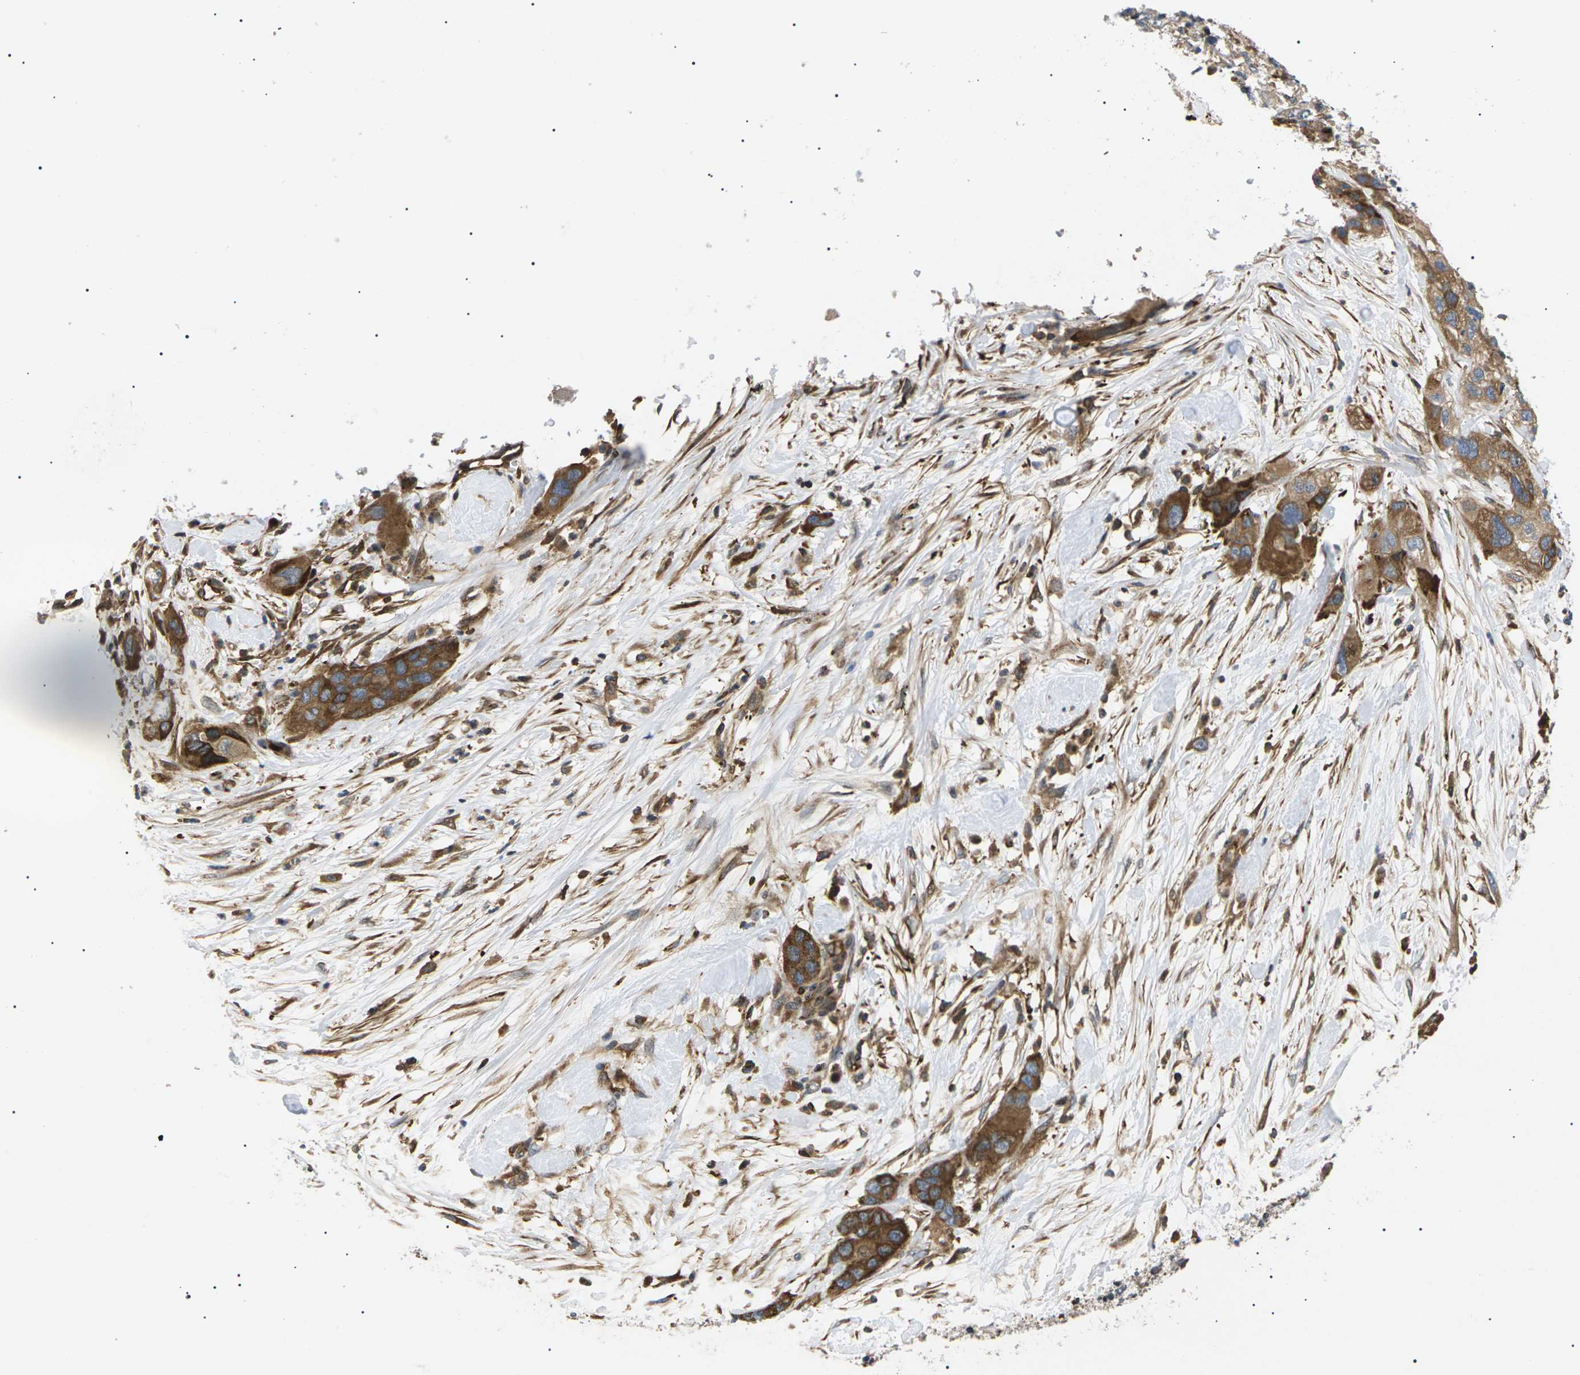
{"staining": {"intensity": "moderate", "quantity": ">75%", "location": "cytoplasmic/membranous"}, "tissue": "pancreatic cancer", "cell_type": "Tumor cells", "image_type": "cancer", "snomed": [{"axis": "morphology", "description": "Adenocarcinoma, NOS"}, {"axis": "topography", "description": "Pancreas"}], "caption": "DAB immunohistochemical staining of human pancreatic cancer (adenocarcinoma) shows moderate cytoplasmic/membranous protein positivity in about >75% of tumor cells.", "gene": "TMTC4", "patient": {"sex": "female", "age": 71}}